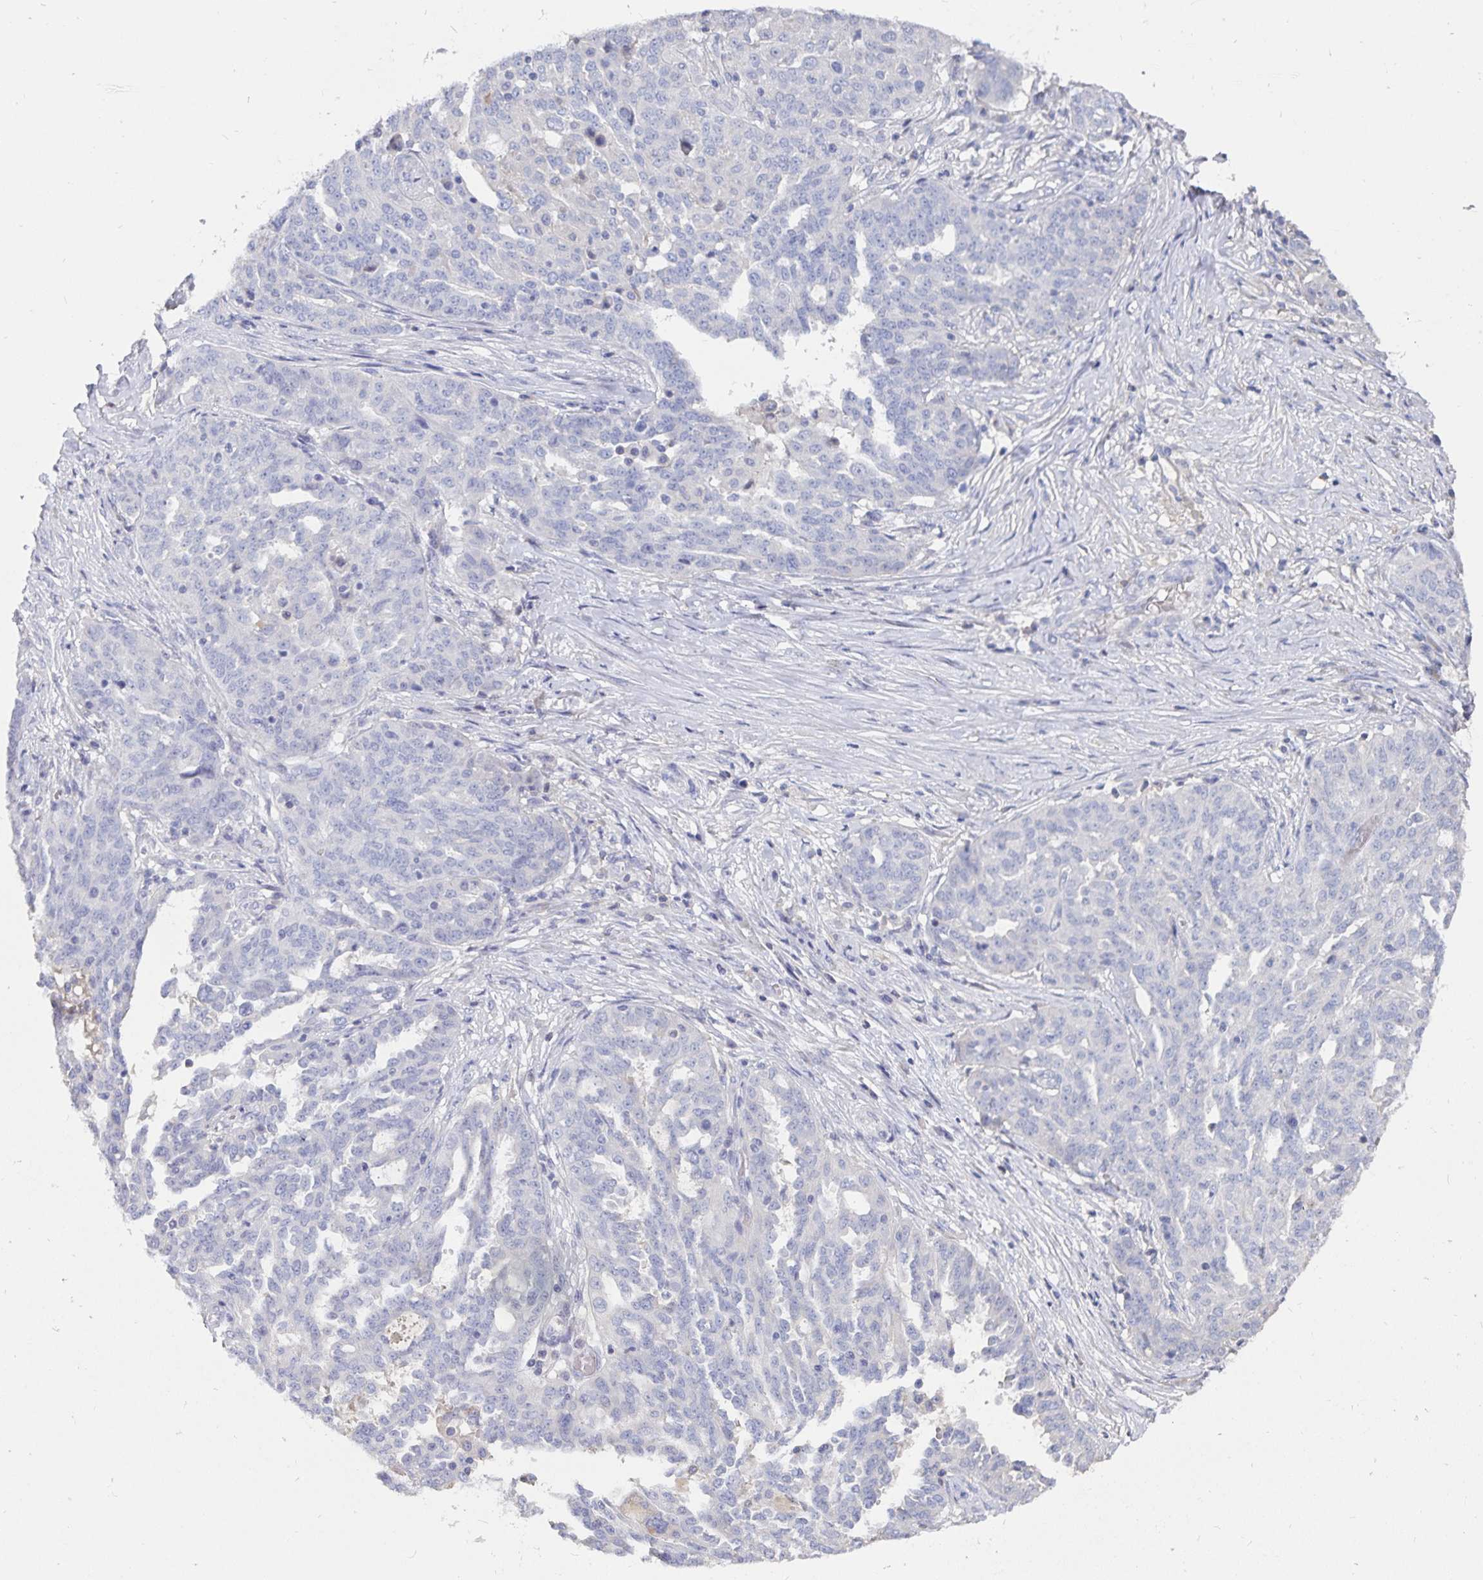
{"staining": {"intensity": "negative", "quantity": "none", "location": "none"}, "tissue": "ovarian cancer", "cell_type": "Tumor cells", "image_type": "cancer", "snomed": [{"axis": "morphology", "description": "Cystadenocarcinoma, serous, NOS"}, {"axis": "topography", "description": "Ovary"}], "caption": "This is an immunohistochemistry histopathology image of ovarian serous cystadenocarcinoma. There is no staining in tumor cells.", "gene": "CFAP69", "patient": {"sex": "female", "age": 67}}